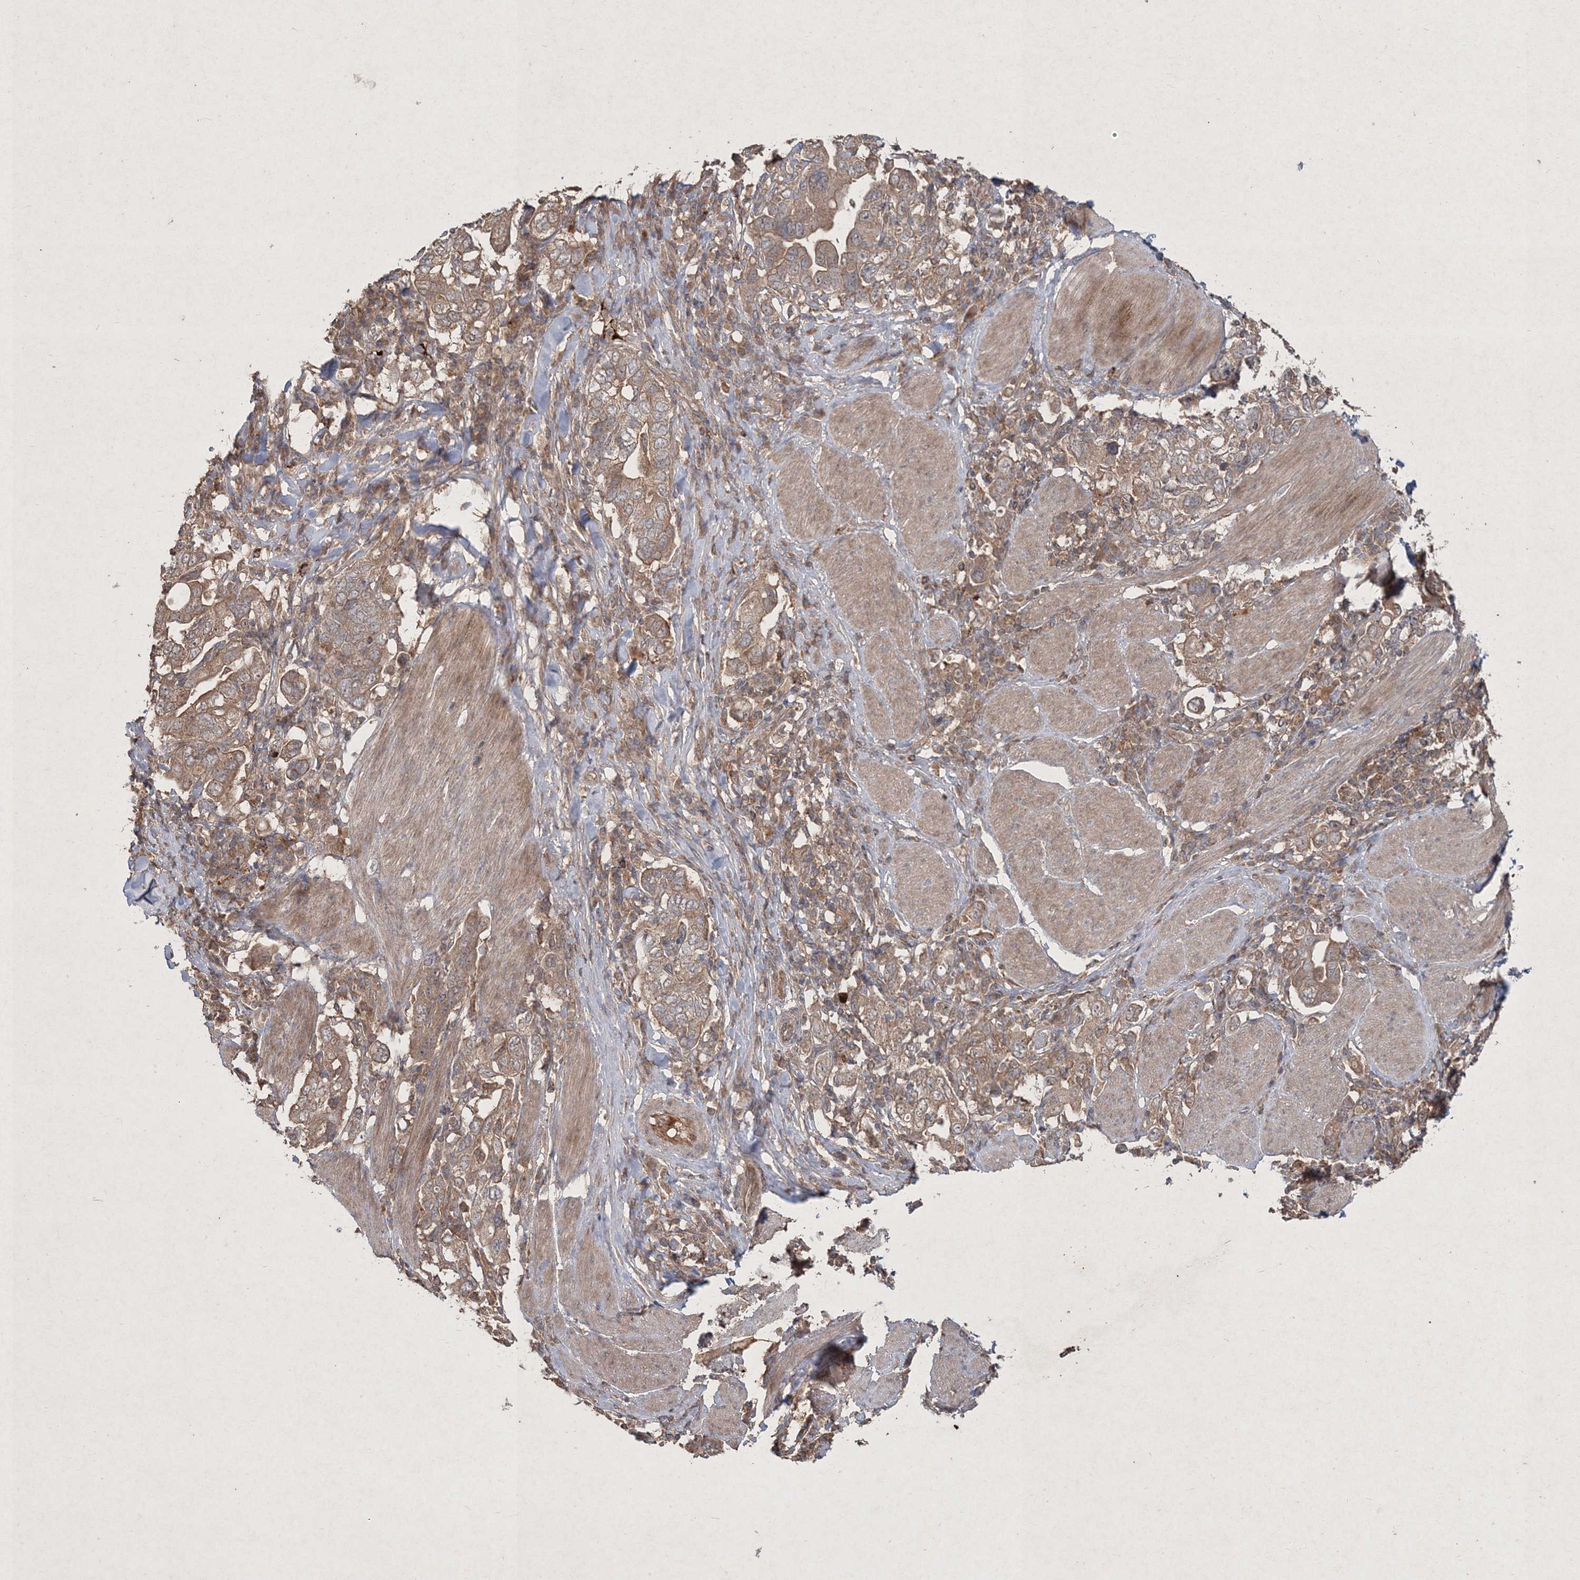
{"staining": {"intensity": "moderate", "quantity": ">75%", "location": "cytoplasmic/membranous"}, "tissue": "stomach cancer", "cell_type": "Tumor cells", "image_type": "cancer", "snomed": [{"axis": "morphology", "description": "Adenocarcinoma, NOS"}, {"axis": "topography", "description": "Stomach, upper"}], "caption": "Protein expression by immunohistochemistry (IHC) demonstrates moderate cytoplasmic/membranous positivity in about >75% of tumor cells in stomach adenocarcinoma.", "gene": "SPRY1", "patient": {"sex": "male", "age": 62}}